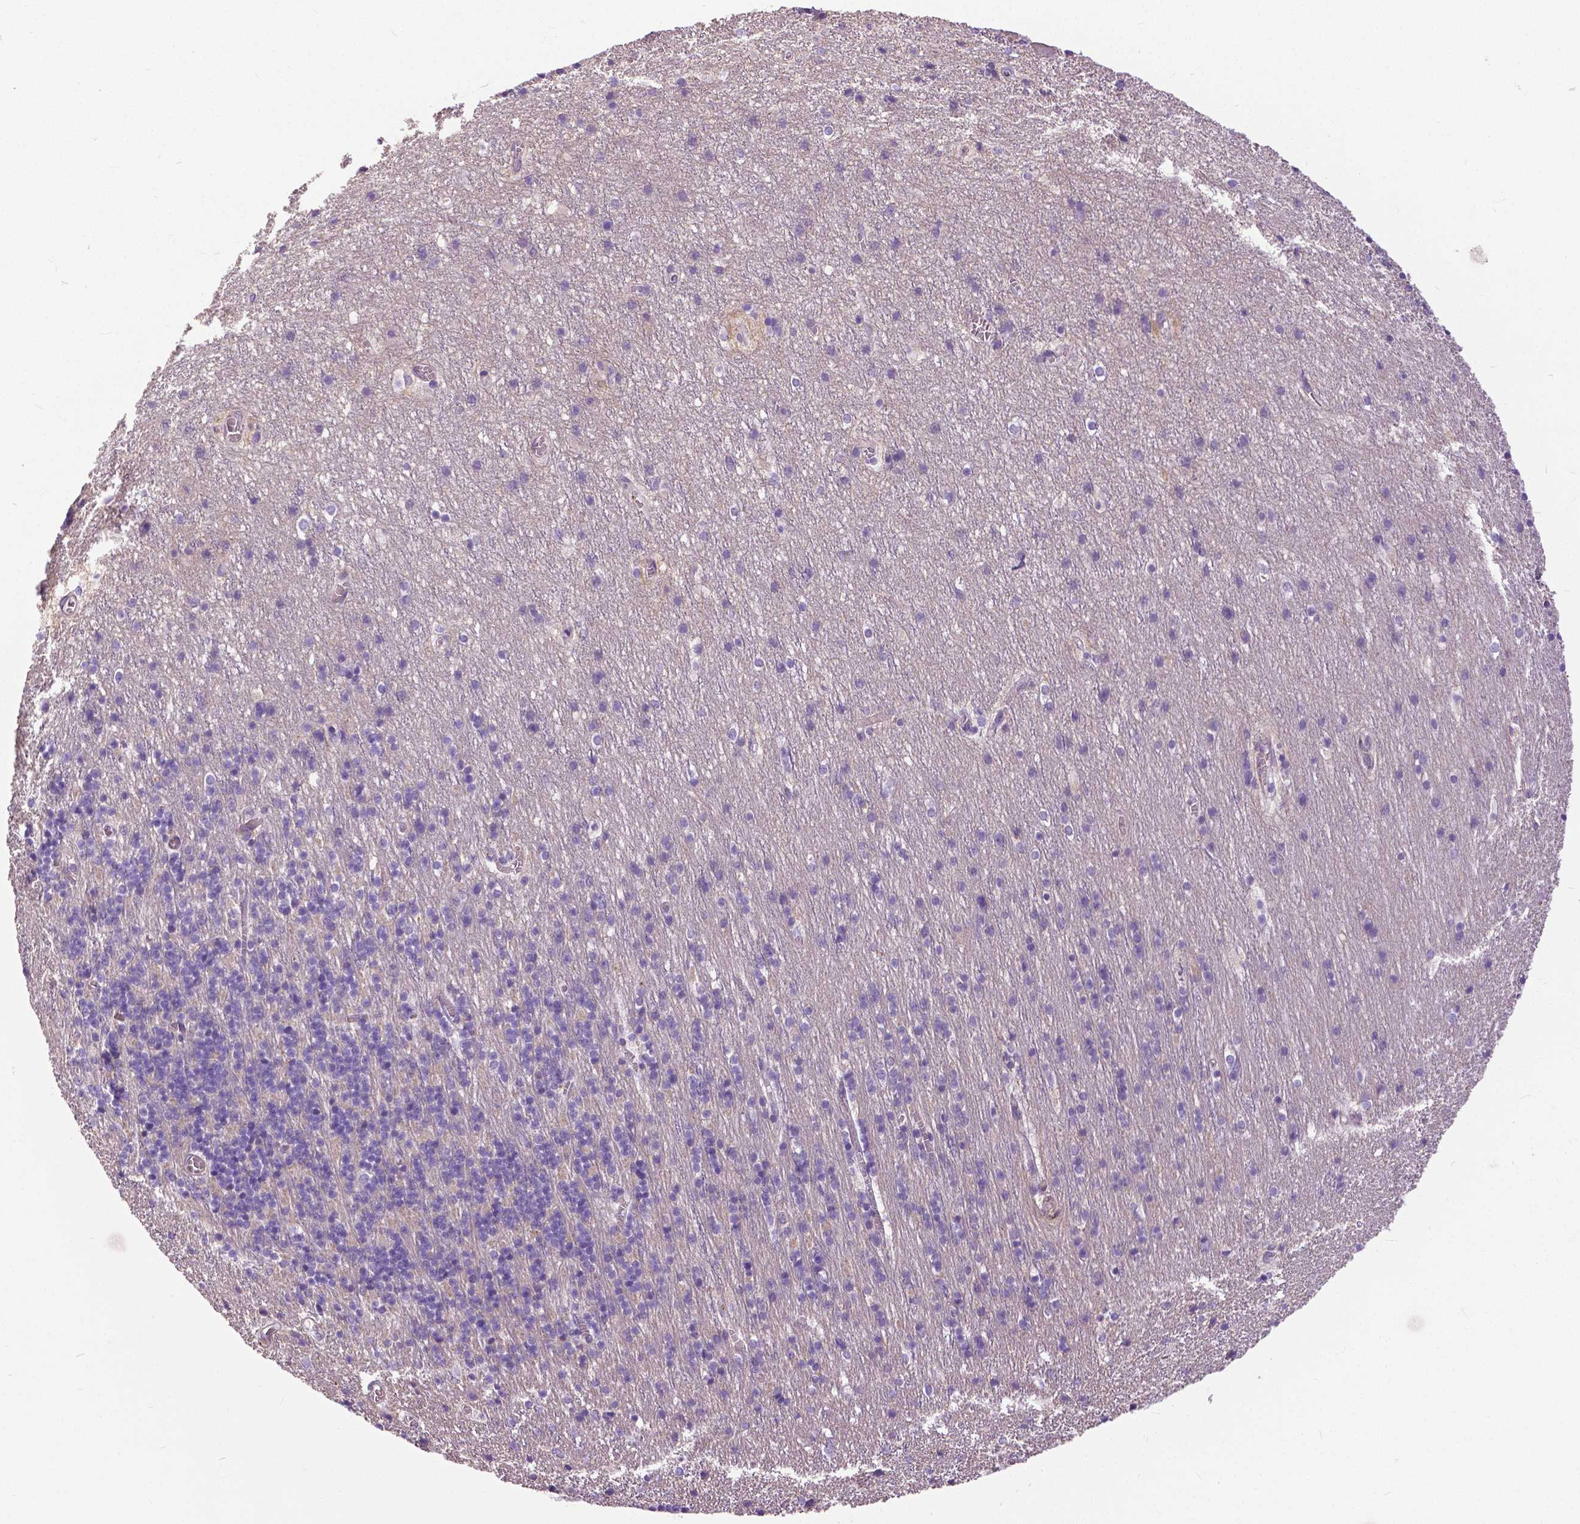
{"staining": {"intensity": "negative", "quantity": "none", "location": "none"}, "tissue": "cerebellum", "cell_type": "Cells in granular layer", "image_type": "normal", "snomed": [{"axis": "morphology", "description": "Normal tissue, NOS"}, {"axis": "topography", "description": "Cerebellum"}], "caption": "This is an immunohistochemistry photomicrograph of unremarkable cerebellum. There is no staining in cells in granular layer.", "gene": "ANXA13", "patient": {"sex": "male", "age": 70}}